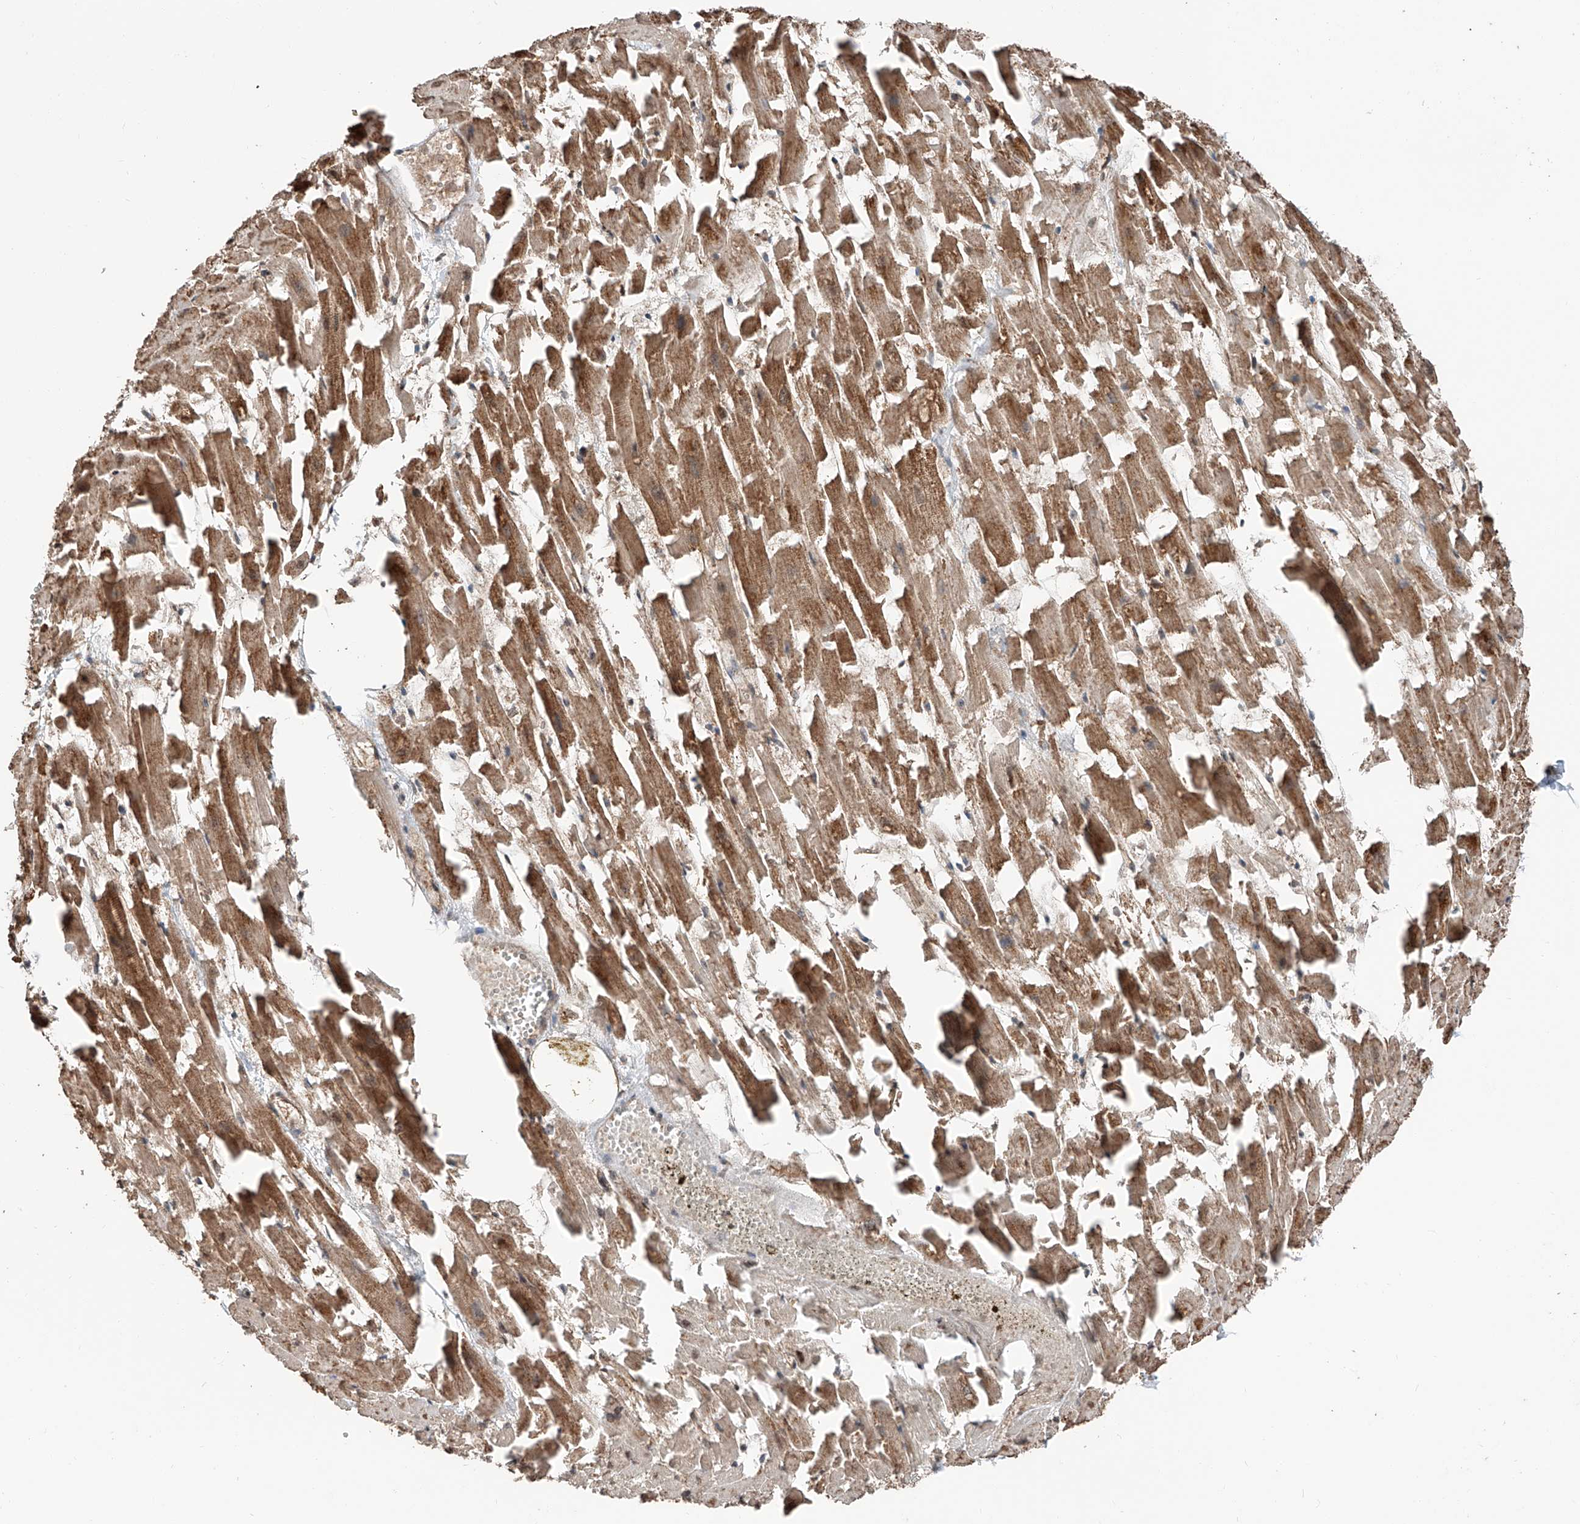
{"staining": {"intensity": "strong", "quantity": ">75%", "location": "cytoplasmic/membranous"}, "tissue": "heart muscle", "cell_type": "Cardiomyocytes", "image_type": "normal", "snomed": [{"axis": "morphology", "description": "Normal tissue, NOS"}, {"axis": "topography", "description": "Heart"}], "caption": "High-magnification brightfield microscopy of benign heart muscle stained with DAB (brown) and counterstained with hematoxylin (blue). cardiomyocytes exhibit strong cytoplasmic/membranous positivity is appreciated in about>75% of cells. (DAB (3,3'-diaminobenzidine) IHC, brown staining for protein, blue staining for nuclei).", "gene": "ZNF445", "patient": {"sex": "female", "age": 64}}